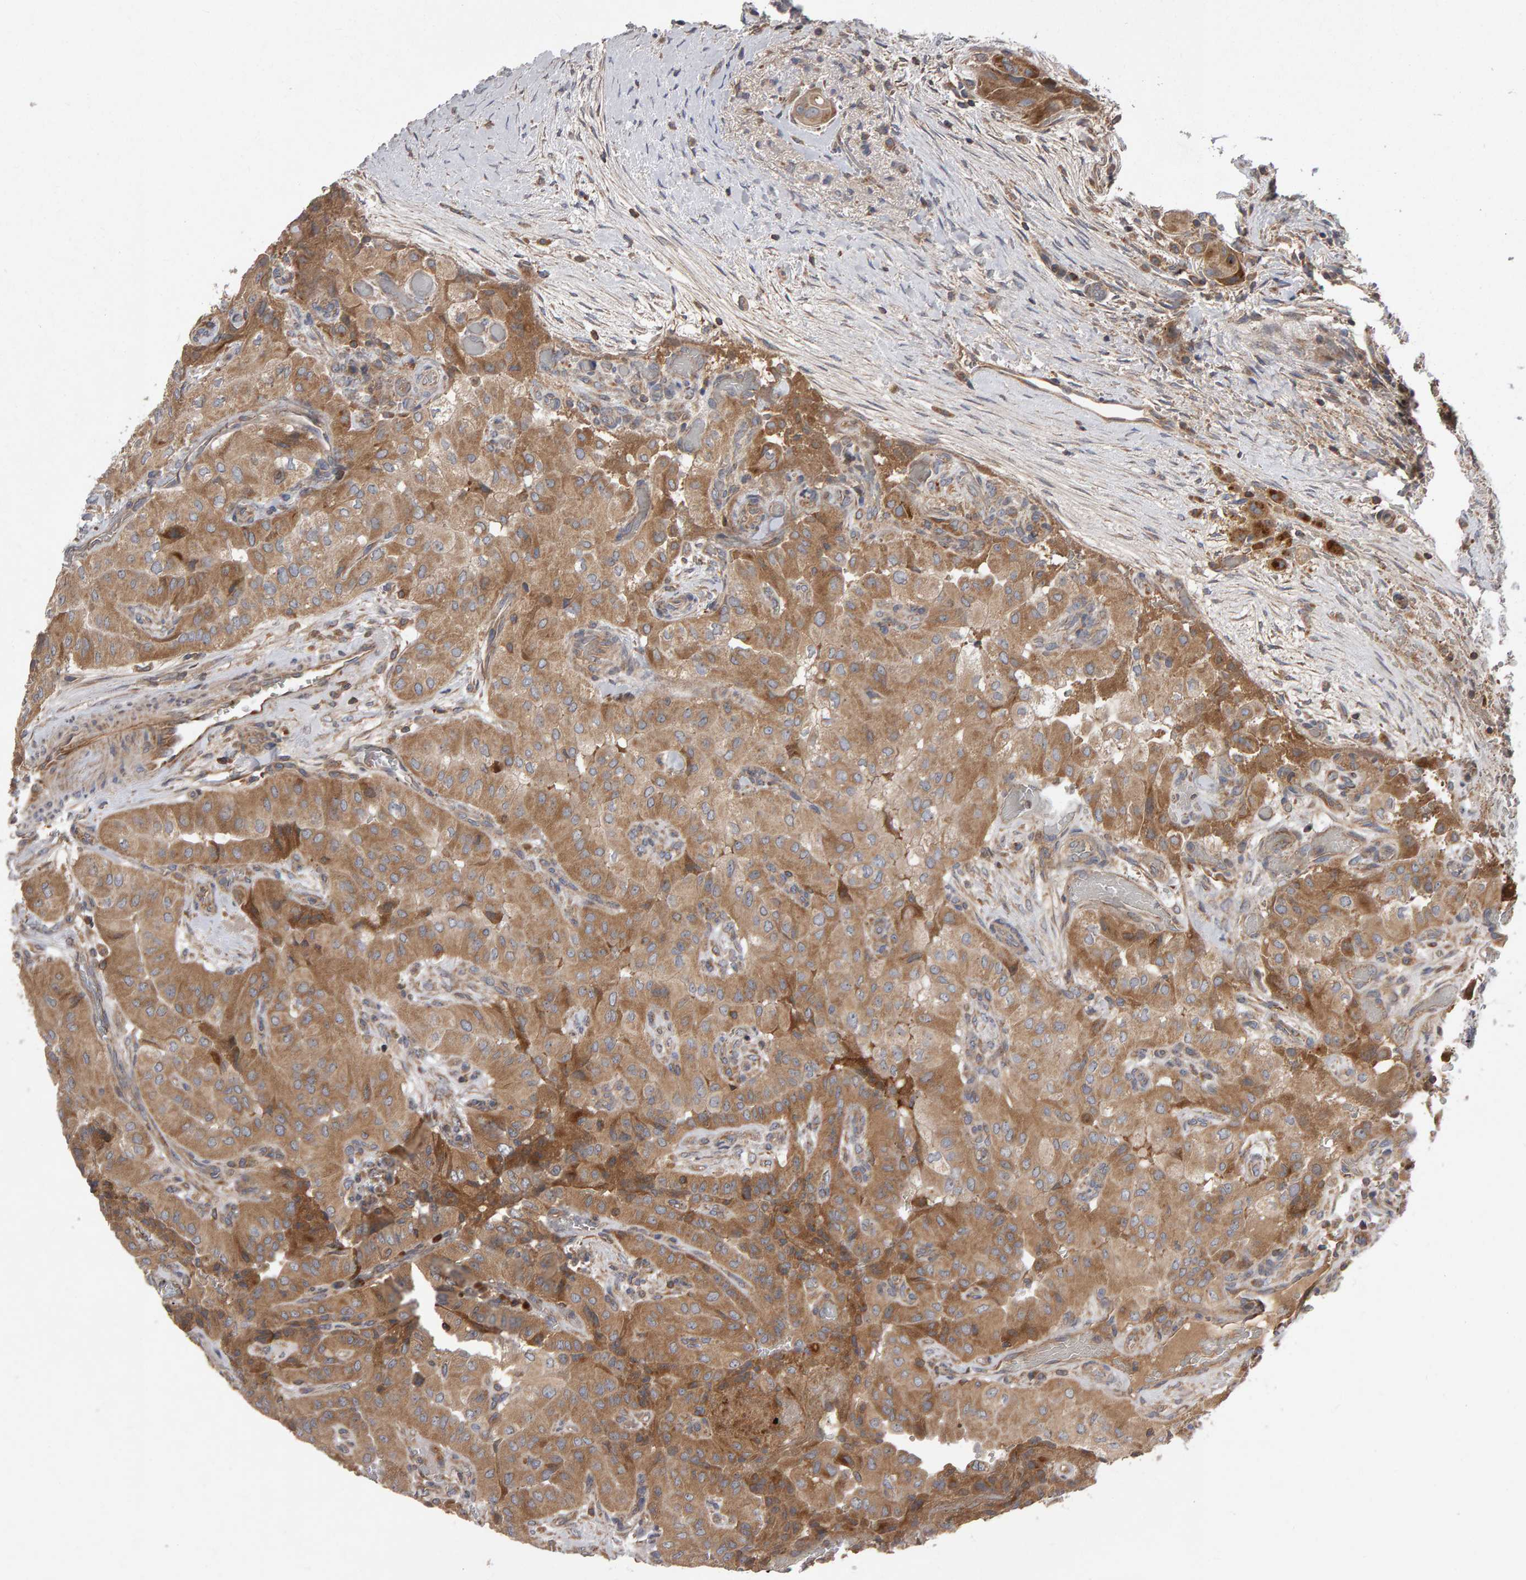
{"staining": {"intensity": "moderate", "quantity": ">75%", "location": "cytoplasmic/membranous"}, "tissue": "thyroid cancer", "cell_type": "Tumor cells", "image_type": "cancer", "snomed": [{"axis": "morphology", "description": "Papillary adenocarcinoma, NOS"}, {"axis": "topography", "description": "Thyroid gland"}], "caption": "The image demonstrates a brown stain indicating the presence of a protein in the cytoplasmic/membranous of tumor cells in thyroid cancer.", "gene": "PGS1", "patient": {"sex": "female", "age": 59}}